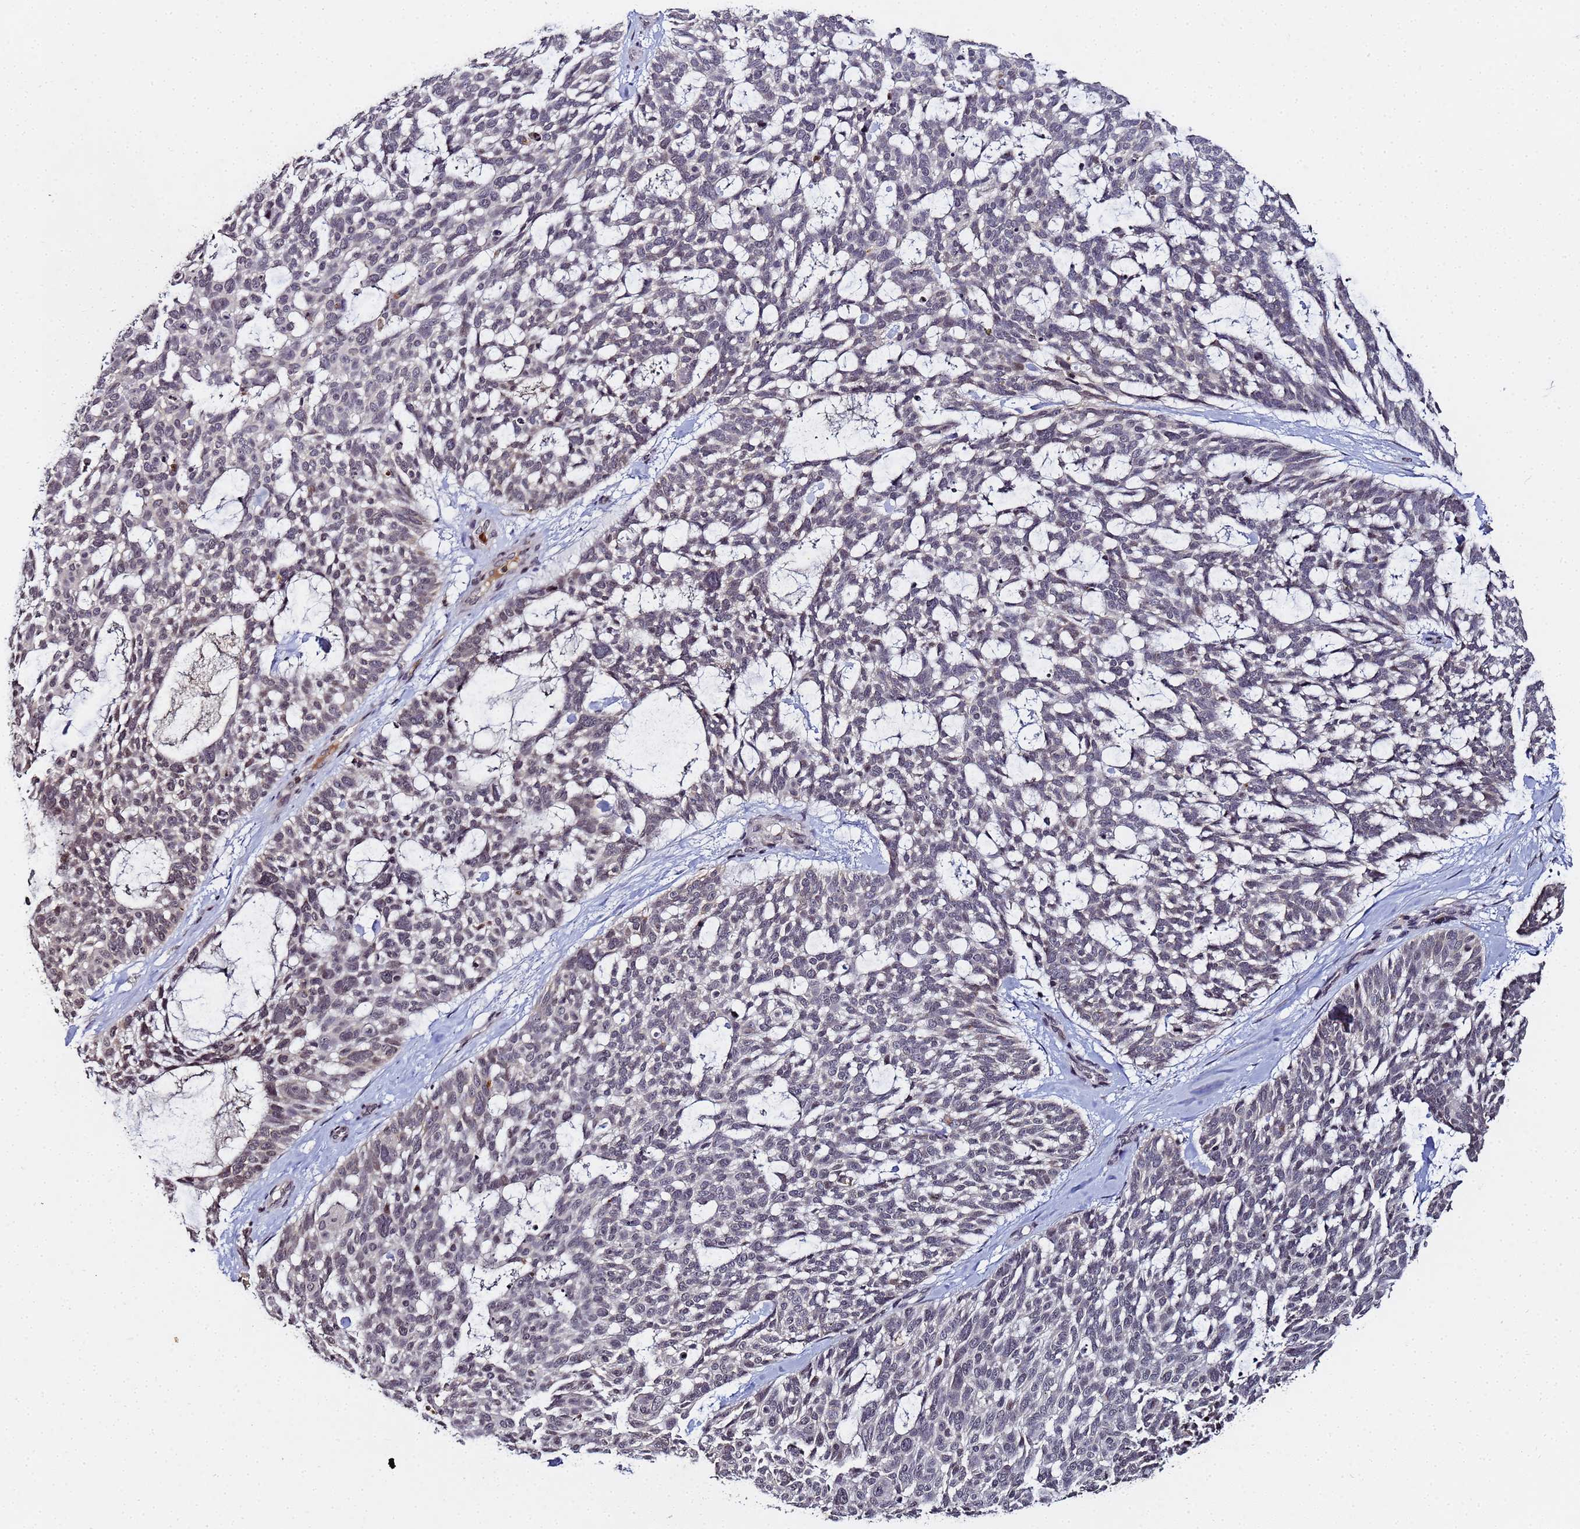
{"staining": {"intensity": "negative", "quantity": "none", "location": "none"}, "tissue": "skin cancer", "cell_type": "Tumor cells", "image_type": "cancer", "snomed": [{"axis": "morphology", "description": "Basal cell carcinoma"}, {"axis": "topography", "description": "Skin"}], "caption": "The micrograph shows no staining of tumor cells in basal cell carcinoma (skin). (DAB (3,3'-diaminobenzidine) immunohistochemistry (IHC), high magnification).", "gene": "FZD4", "patient": {"sex": "male", "age": 88}}